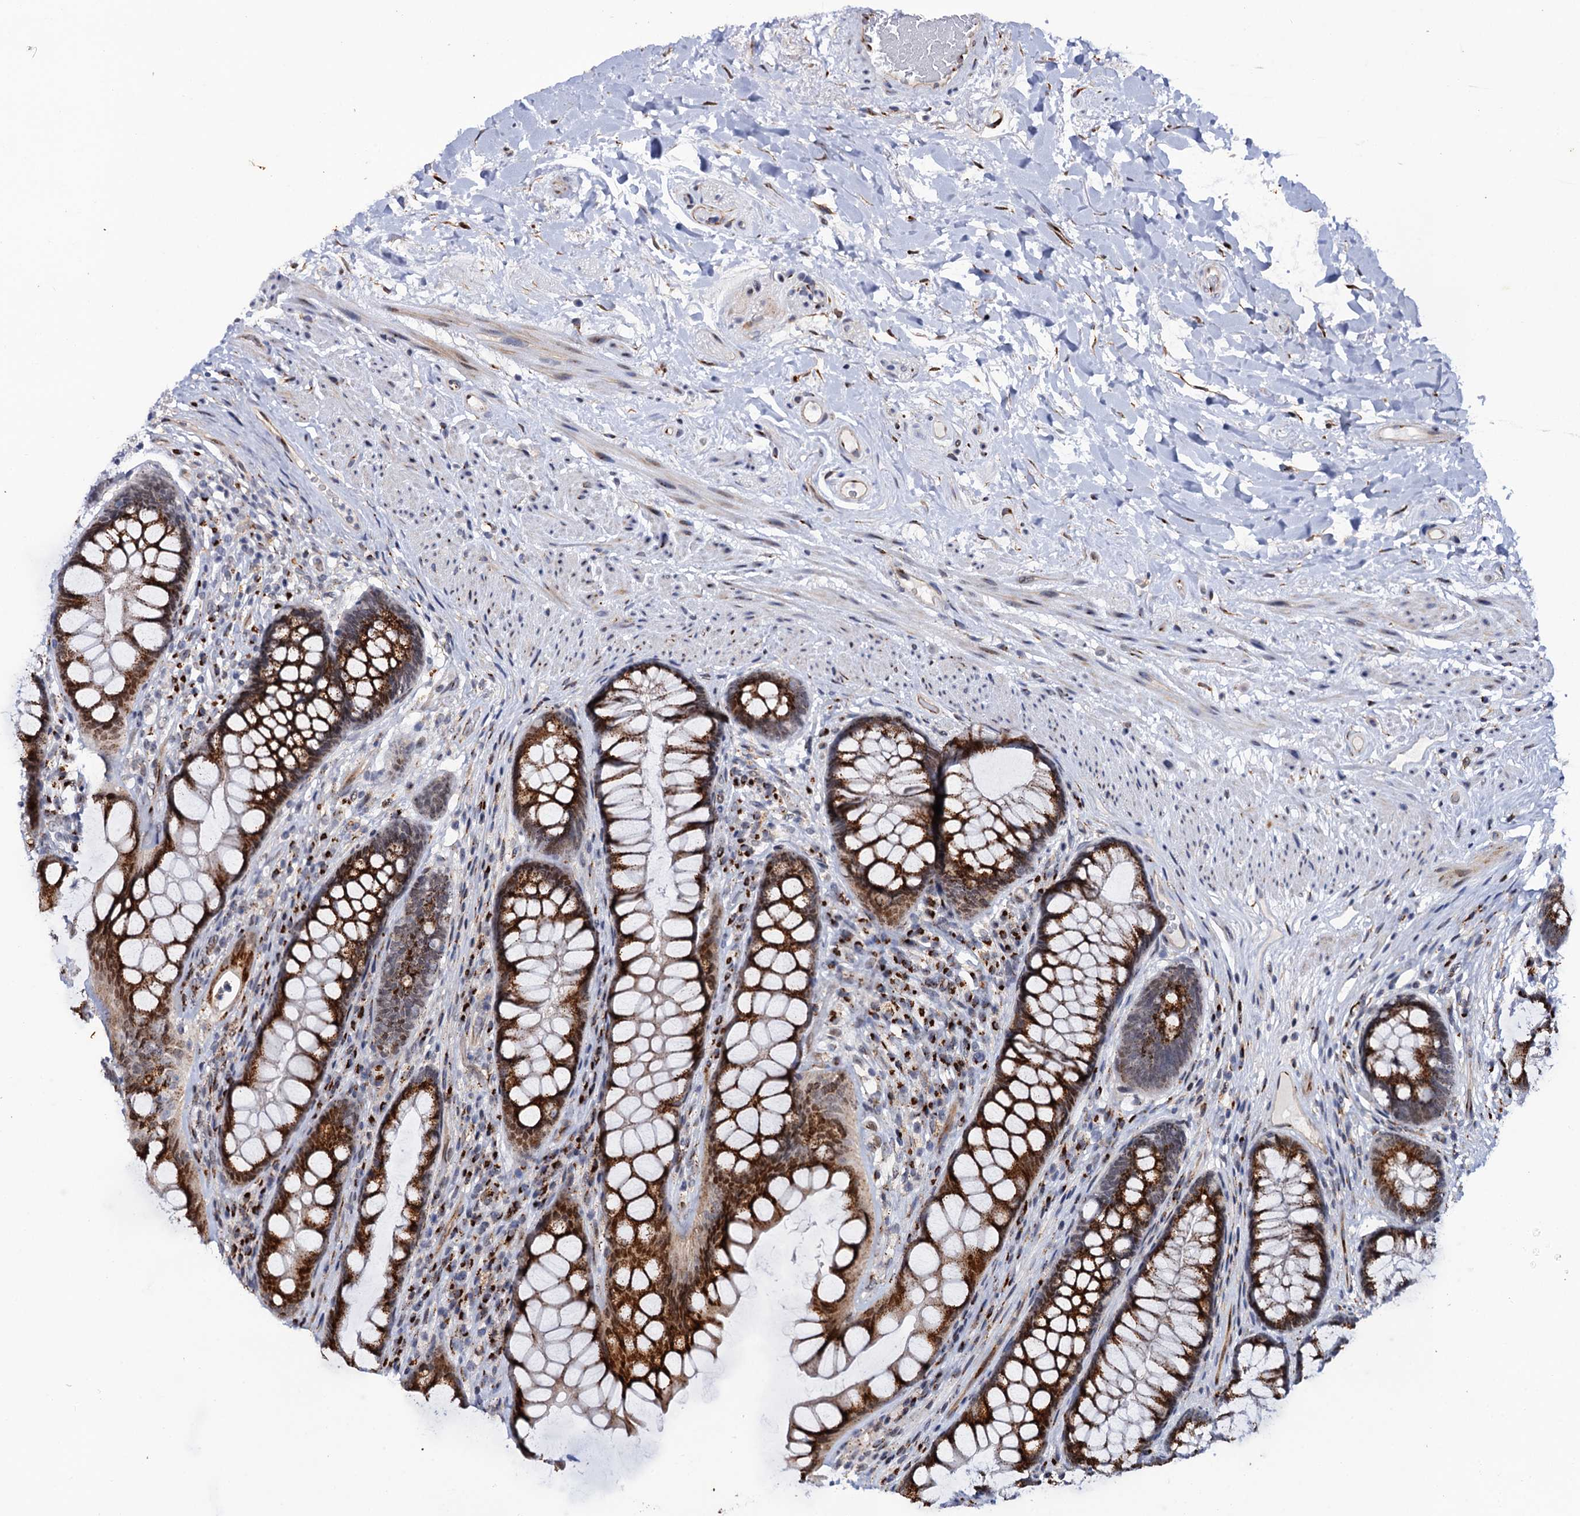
{"staining": {"intensity": "strong", "quantity": ">75%", "location": "cytoplasmic/membranous"}, "tissue": "rectum", "cell_type": "Glandular cells", "image_type": "normal", "snomed": [{"axis": "morphology", "description": "Normal tissue, NOS"}, {"axis": "topography", "description": "Rectum"}], "caption": "Immunohistochemistry (IHC) image of benign rectum: rectum stained using IHC shows high levels of strong protein expression localized specifically in the cytoplasmic/membranous of glandular cells, appearing as a cytoplasmic/membranous brown color.", "gene": "THAP2", "patient": {"sex": "male", "age": 74}}